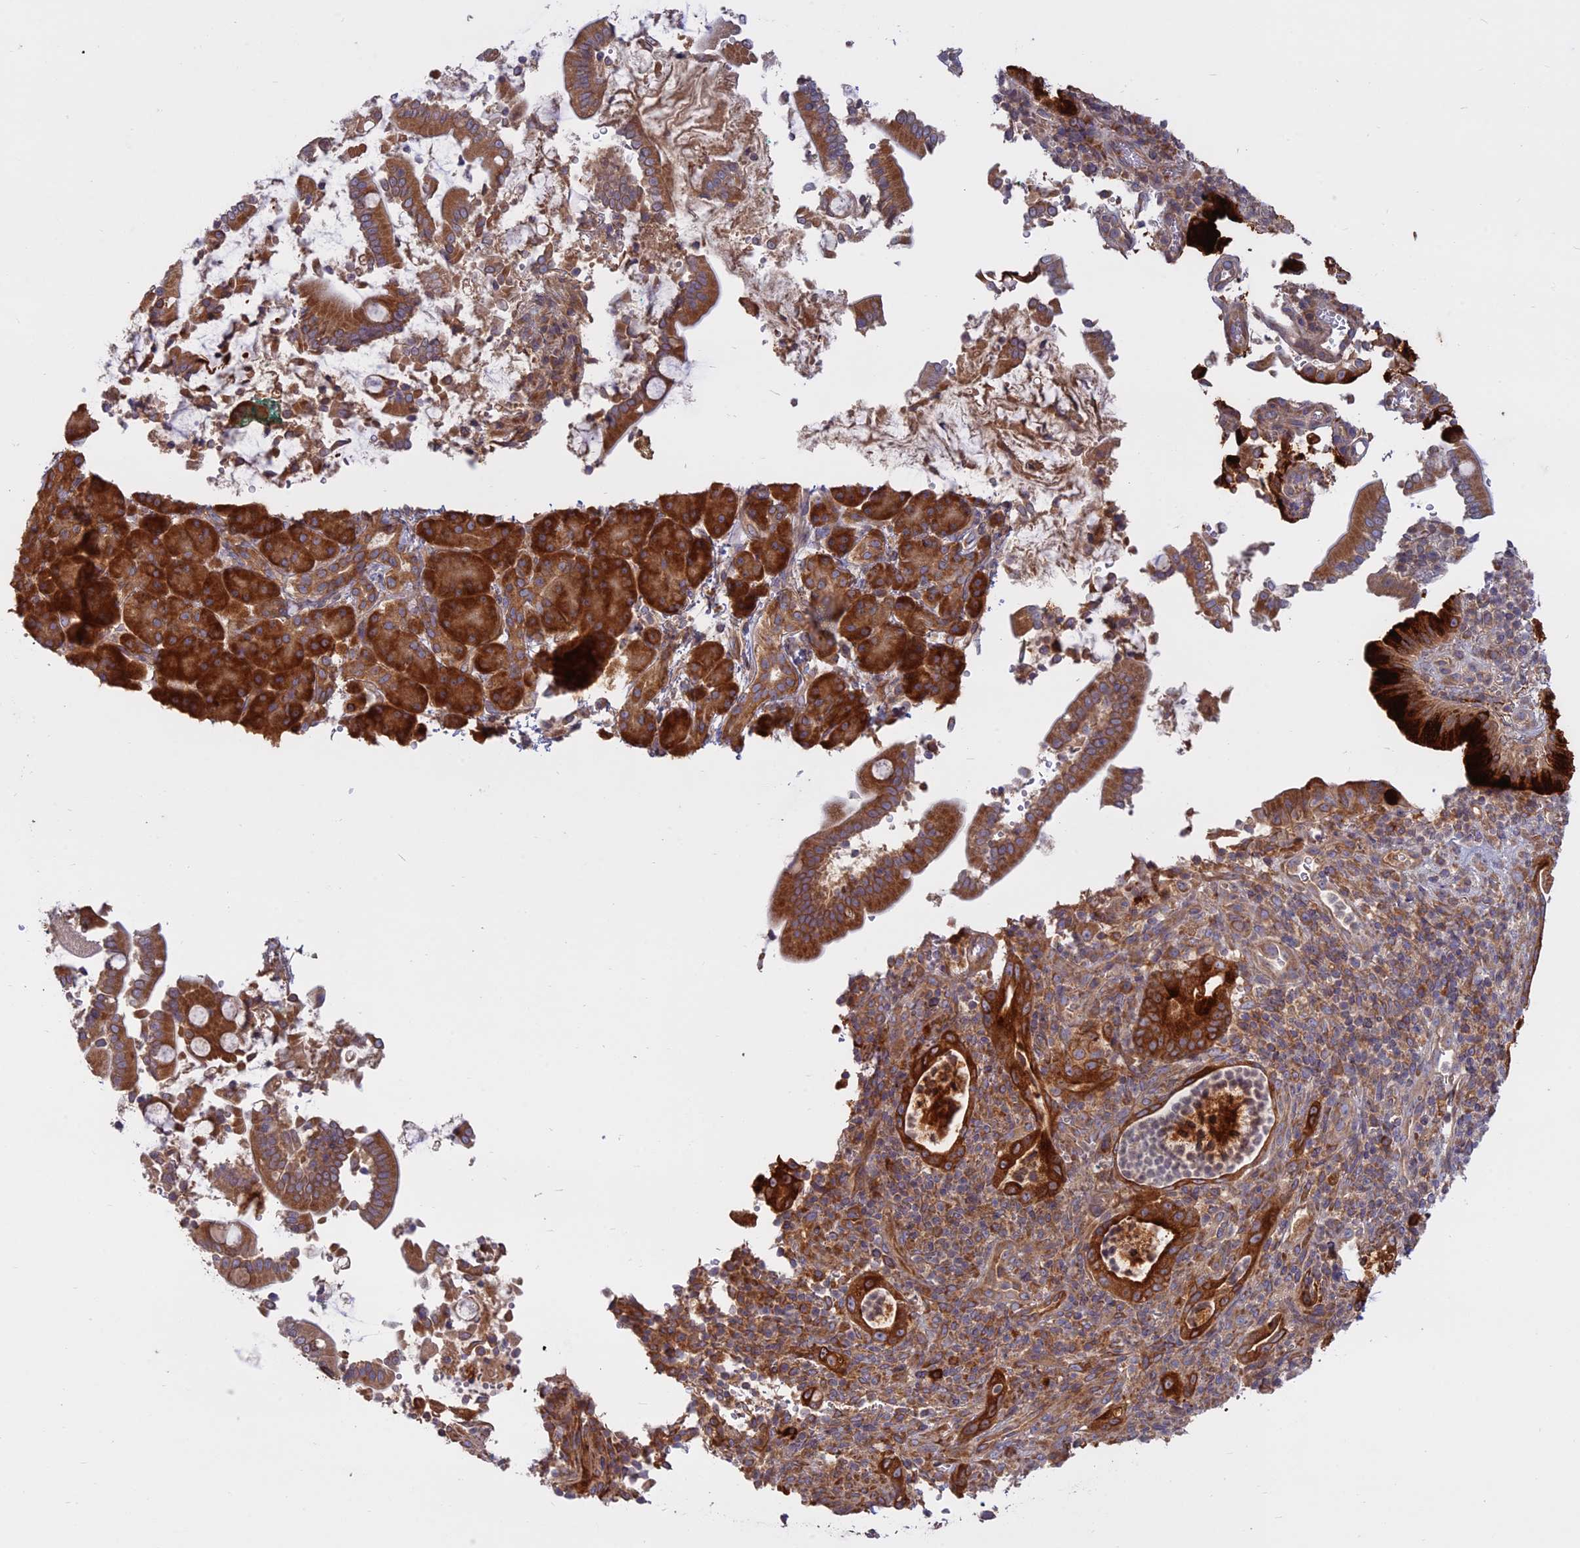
{"staining": {"intensity": "strong", "quantity": ">75%", "location": "cytoplasmic/membranous"}, "tissue": "pancreatic cancer", "cell_type": "Tumor cells", "image_type": "cancer", "snomed": [{"axis": "morphology", "description": "Normal tissue, NOS"}, {"axis": "morphology", "description": "Adenocarcinoma, NOS"}, {"axis": "topography", "description": "Pancreas"}], "caption": "Pancreatic cancer (adenocarcinoma) tissue exhibits strong cytoplasmic/membranous positivity in approximately >75% of tumor cells, visualized by immunohistochemistry.", "gene": "TMEM208", "patient": {"sex": "female", "age": 55}}